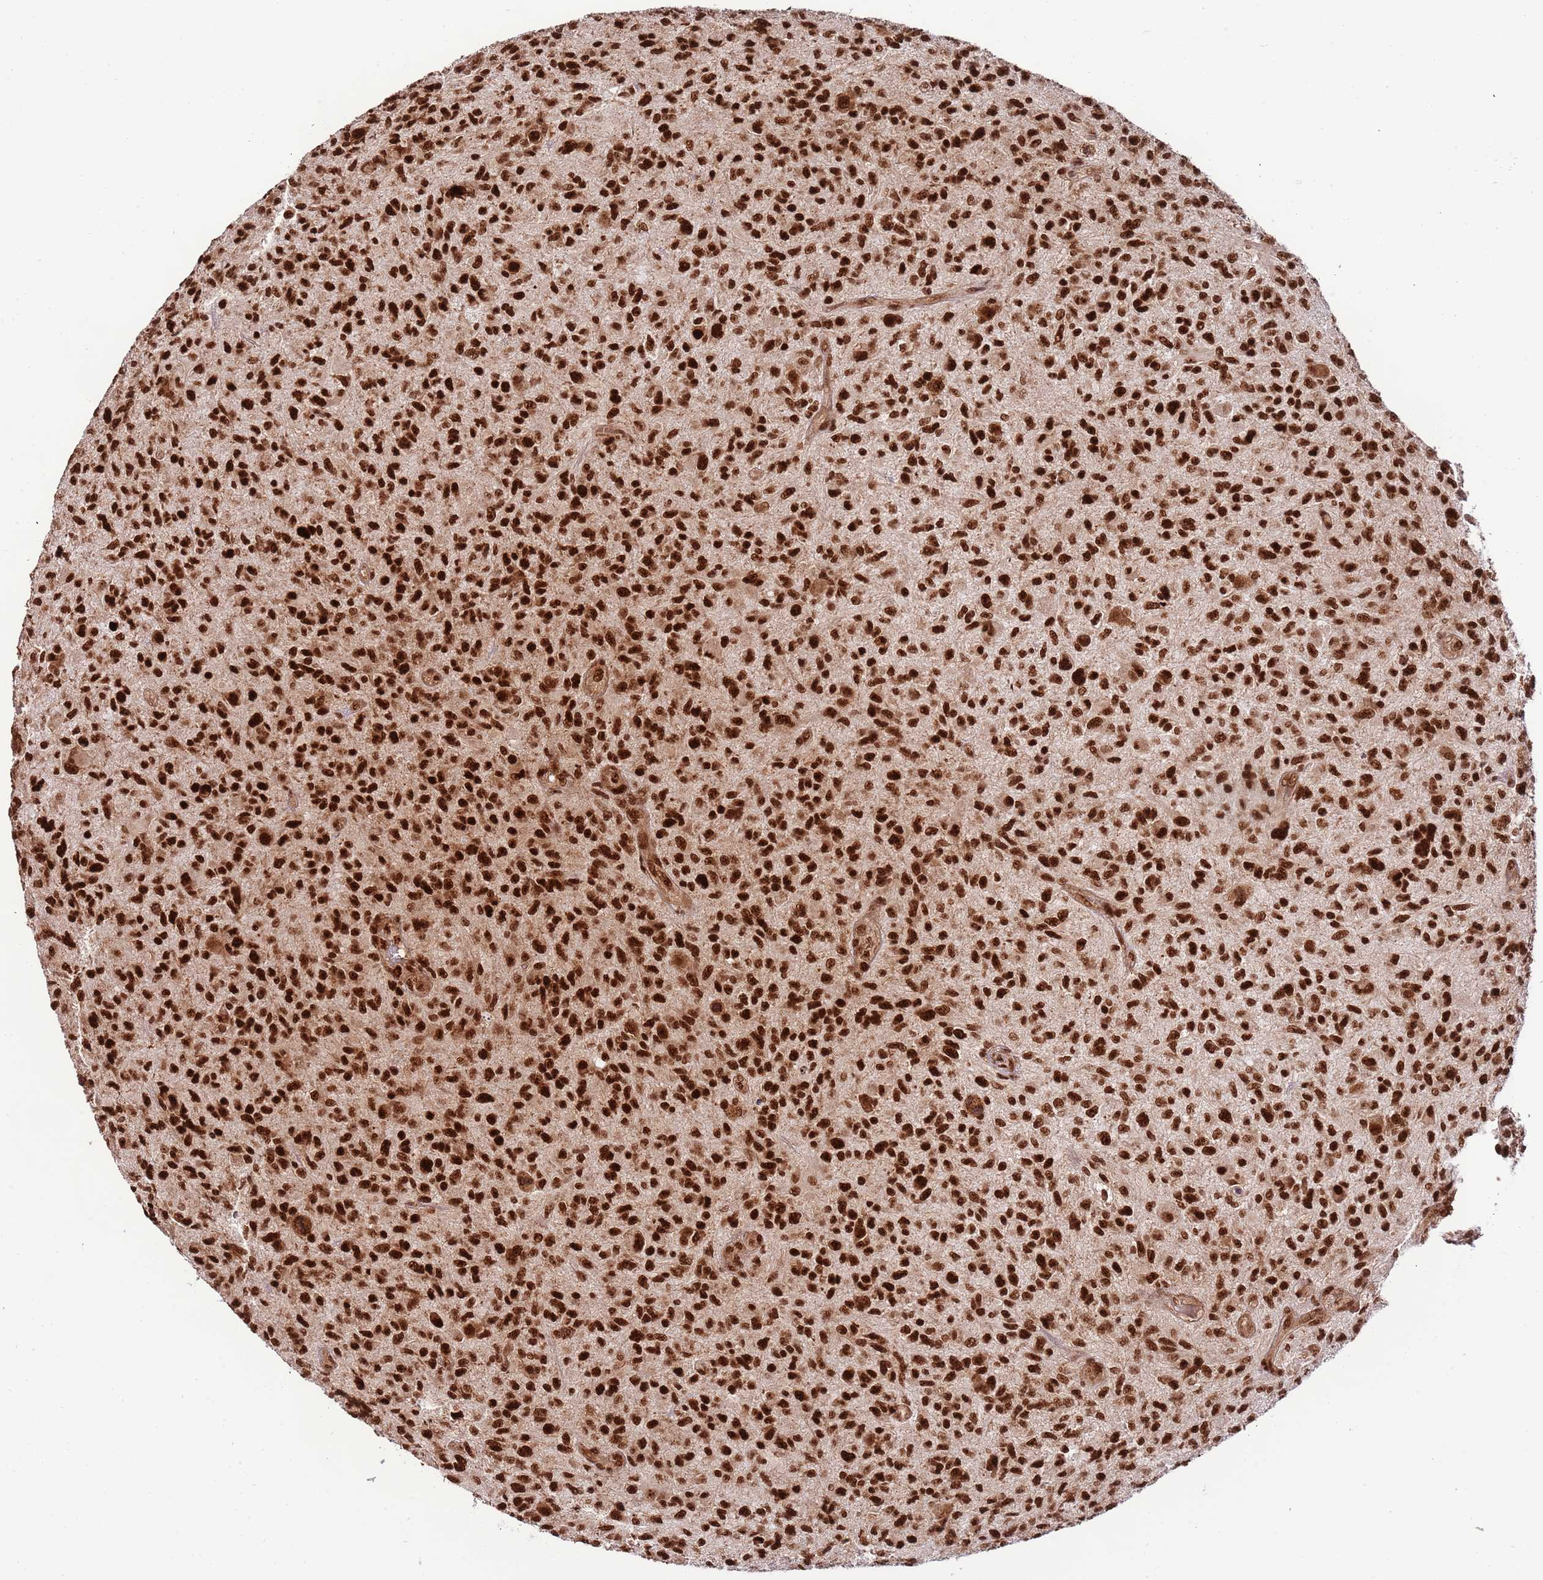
{"staining": {"intensity": "strong", "quantity": ">75%", "location": "nuclear"}, "tissue": "glioma", "cell_type": "Tumor cells", "image_type": "cancer", "snomed": [{"axis": "morphology", "description": "Glioma, malignant, High grade"}, {"axis": "topography", "description": "Brain"}], "caption": "Tumor cells demonstrate high levels of strong nuclear positivity in approximately >75% of cells in human malignant glioma (high-grade).", "gene": "RIF1", "patient": {"sex": "male", "age": 47}}